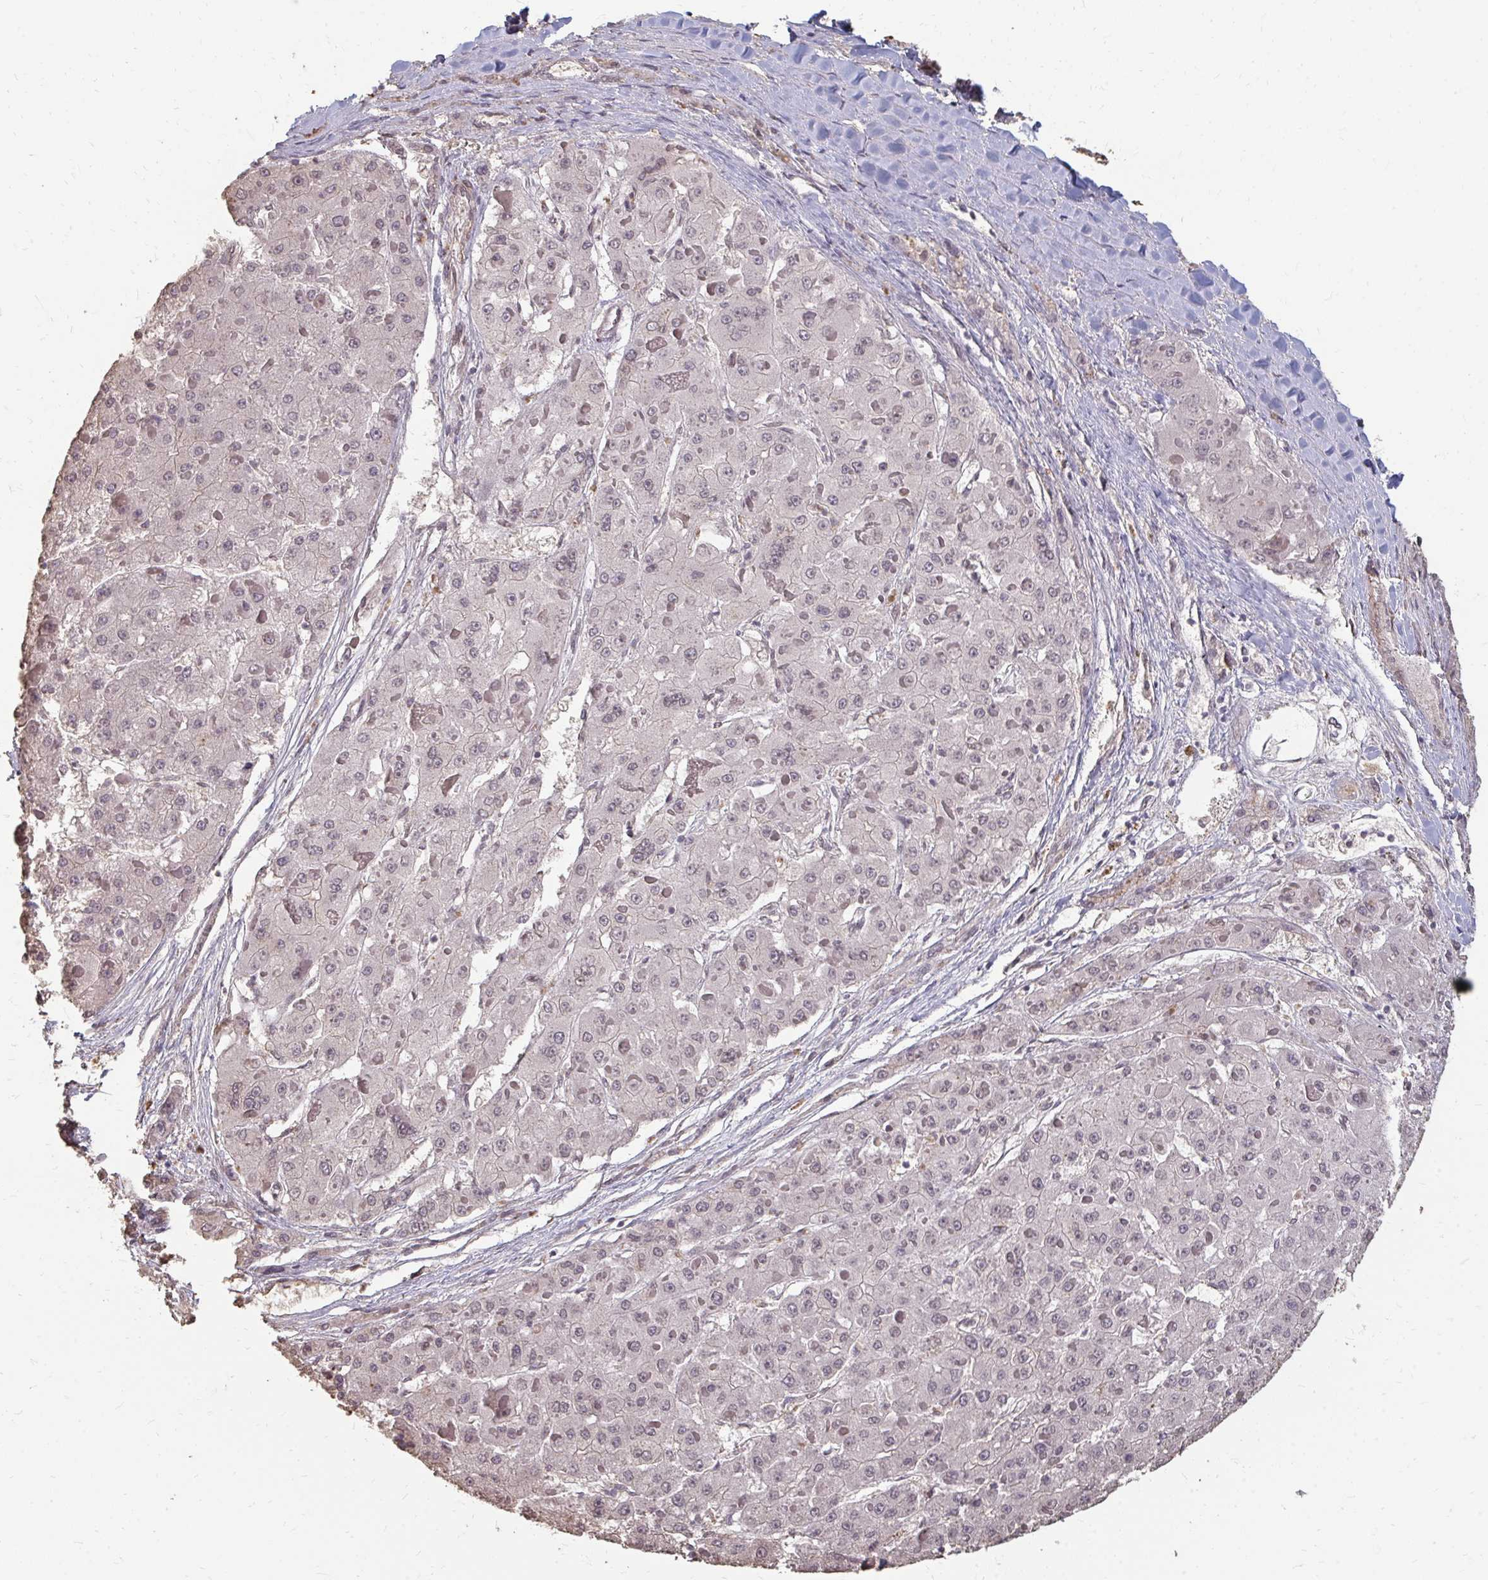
{"staining": {"intensity": "negative", "quantity": "none", "location": "none"}, "tissue": "liver cancer", "cell_type": "Tumor cells", "image_type": "cancer", "snomed": [{"axis": "morphology", "description": "Carcinoma, Hepatocellular, NOS"}, {"axis": "topography", "description": "Liver"}], "caption": "This is a image of immunohistochemistry (IHC) staining of hepatocellular carcinoma (liver), which shows no expression in tumor cells.", "gene": "GPC5", "patient": {"sex": "female", "age": 73}}